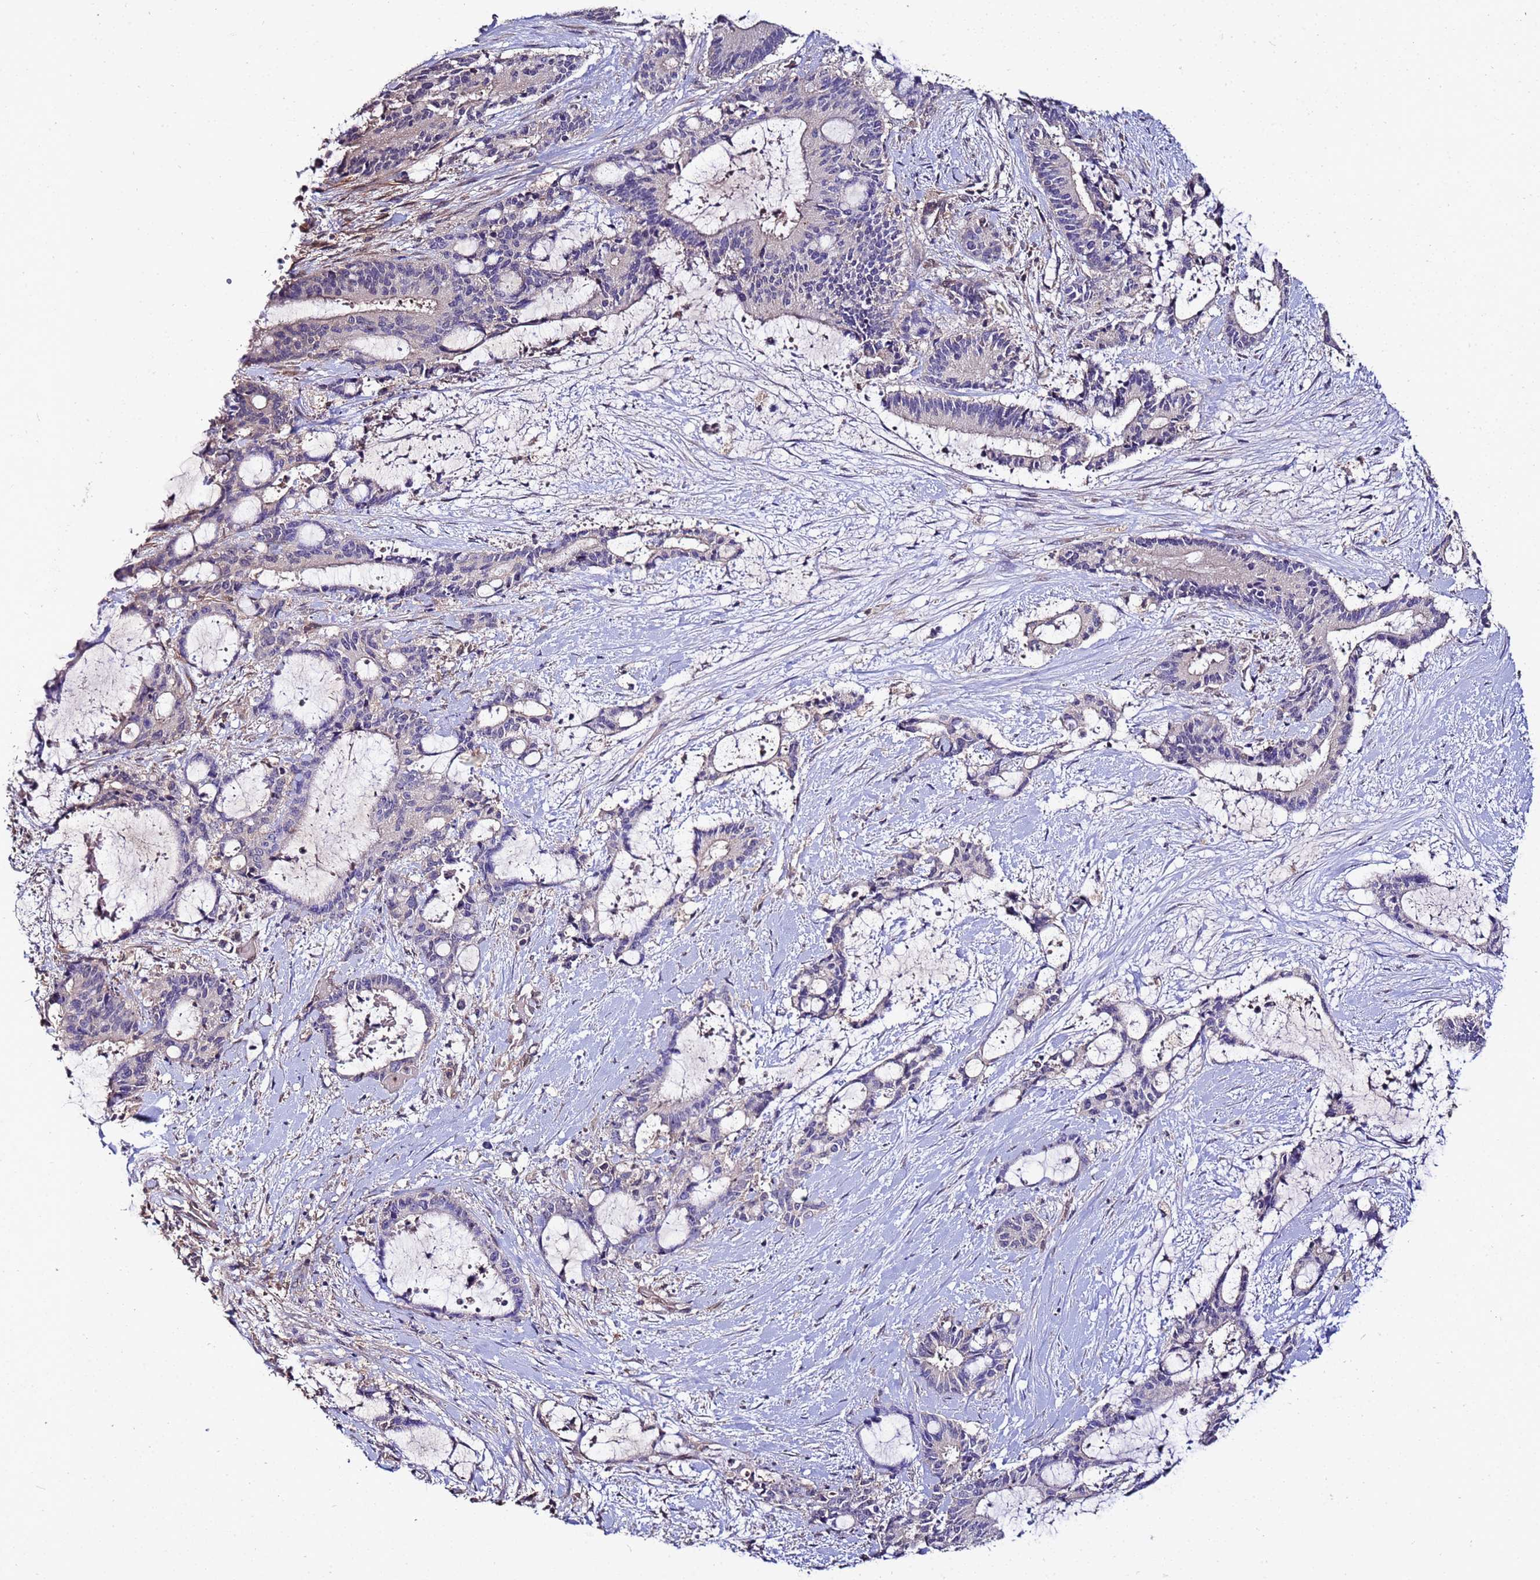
{"staining": {"intensity": "negative", "quantity": "none", "location": "none"}, "tissue": "liver cancer", "cell_type": "Tumor cells", "image_type": "cancer", "snomed": [{"axis": "morphology", "description": "Normal tissue, NOS"}, {"axis": "morphology", "description": "Cholangiocarcinoma"}, {"axis": "topography", "description": "Liver"}, {"axis": "topography", "description": "Peripheral nerve tissue"}], "caption": "Immunohistochemistry photomicrograph of liver cancer (cholangiocarcinoma) stained for a protein (brown), which demonstrates no staining in tumor cells.", "gene": "GSPT2", "patient": {"sex": "female", "age": 73}}